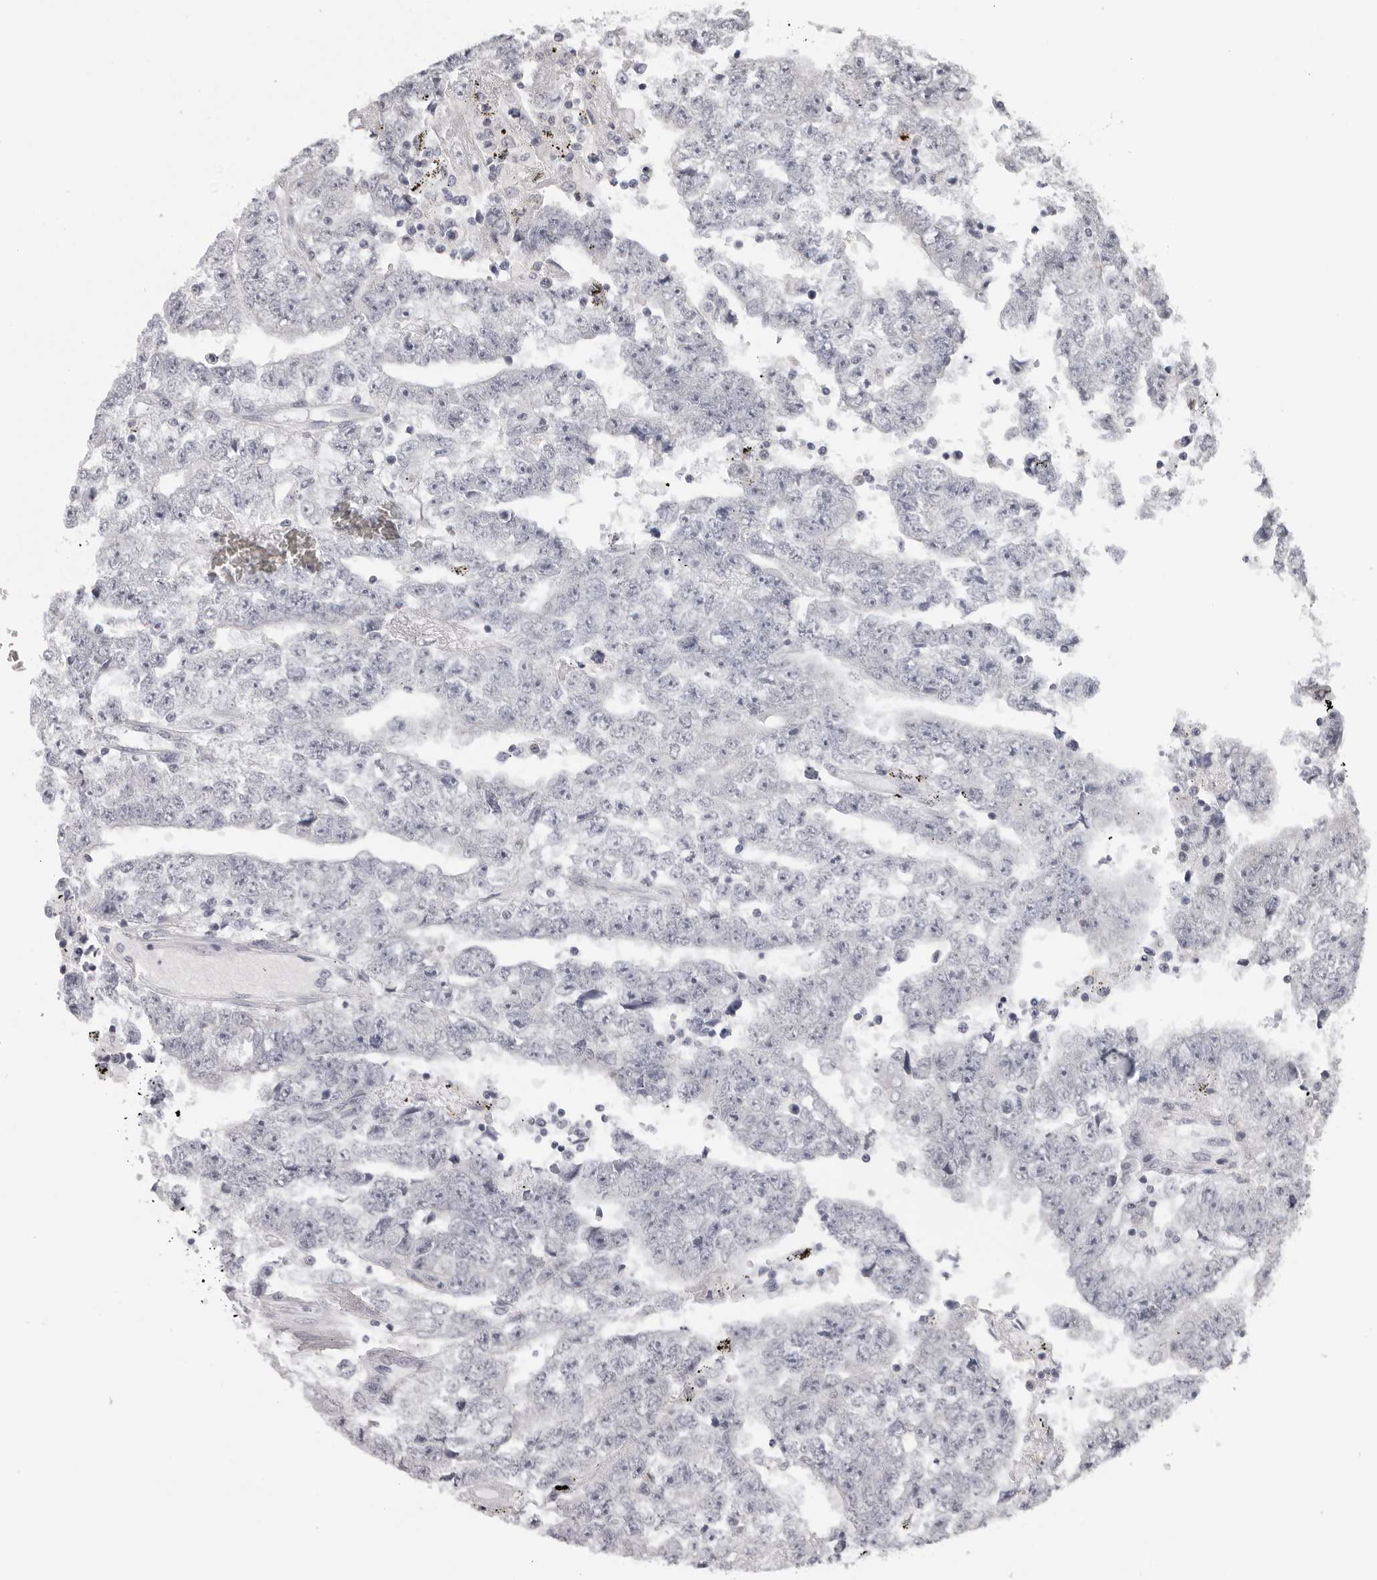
{"staining": {"intensity": "negative", "quantity": "none", "location": "none"}, "tissue": "testis cancer", "cell_type": "Tumor cells", "image_type": "cancer", "snomed": [{"axis": "morphology", "description": "Carcinoma, Embryonal, NOS"}, {"axis": "topography", "description": "Testis"}], "caption": "Immunohistochemistry micrograph of human embryonal carcinoma (testis) stained for a protein (brown), which displays no expression in tumor cells.", "gene": "PRUNE1", "patient": {"sex": "male", "age": 25}}